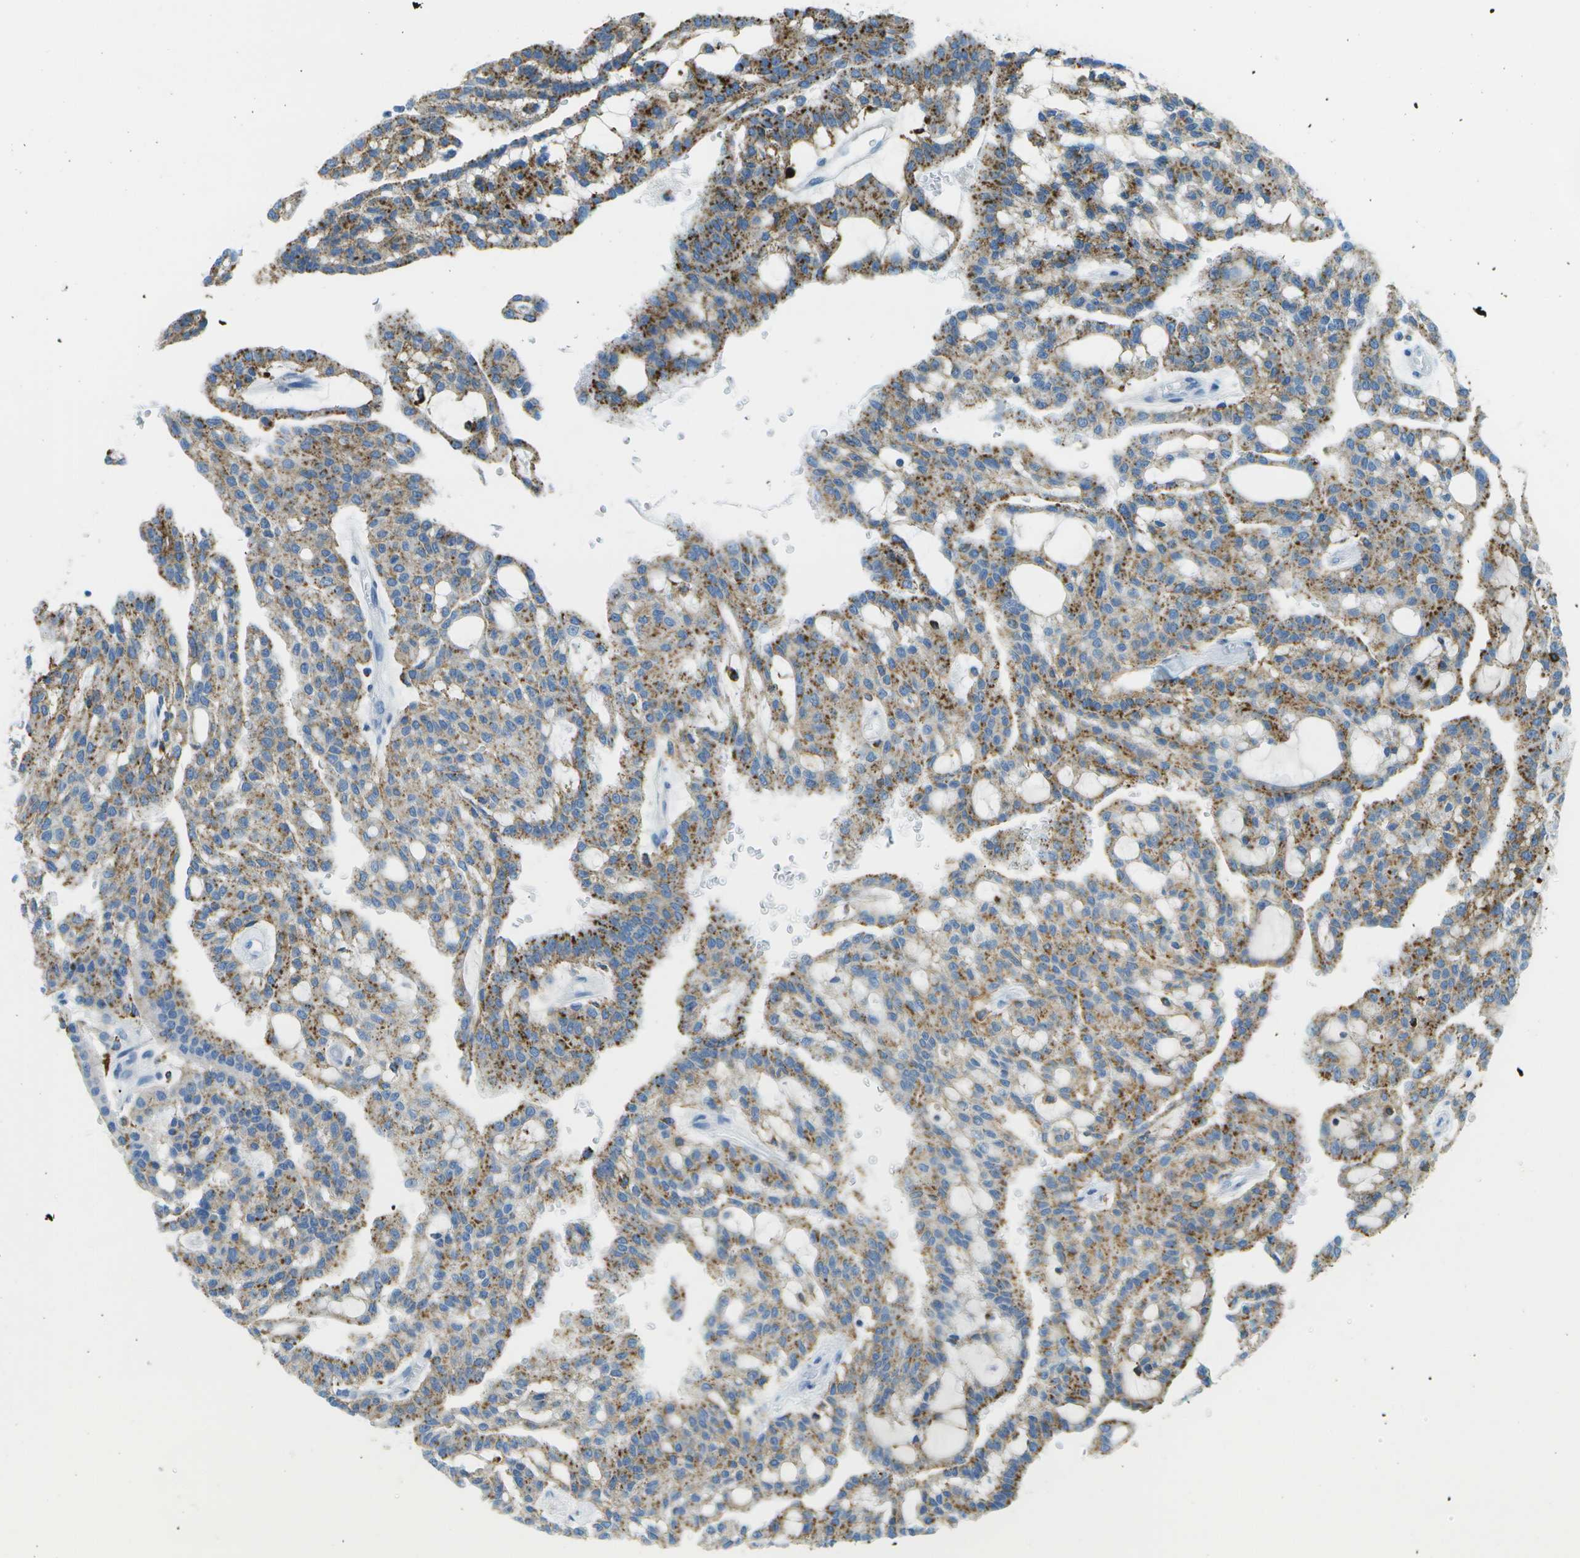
{"staining": {"intensity": "moderate", "quantity": ">75%", "location": "cytoplasmic/membranous"}, "tissue": "renal cancer", "cell_type": "Tumor cells", "image_type": "cancer", "snomed": [{"axis": "morphology", "description": "Adenocarcinoma, NOS"}, {"axis": "topography", "description": "Kidney"}], "caption": "Renal cancer (adenocarcinoma) stained for a protein (brown) shows moderate cytoplasmic/membranous positive expression in approximately >75% of tumor cells.", "gene": "PRCP", "patient": {"sex": "male", "age": 63}}